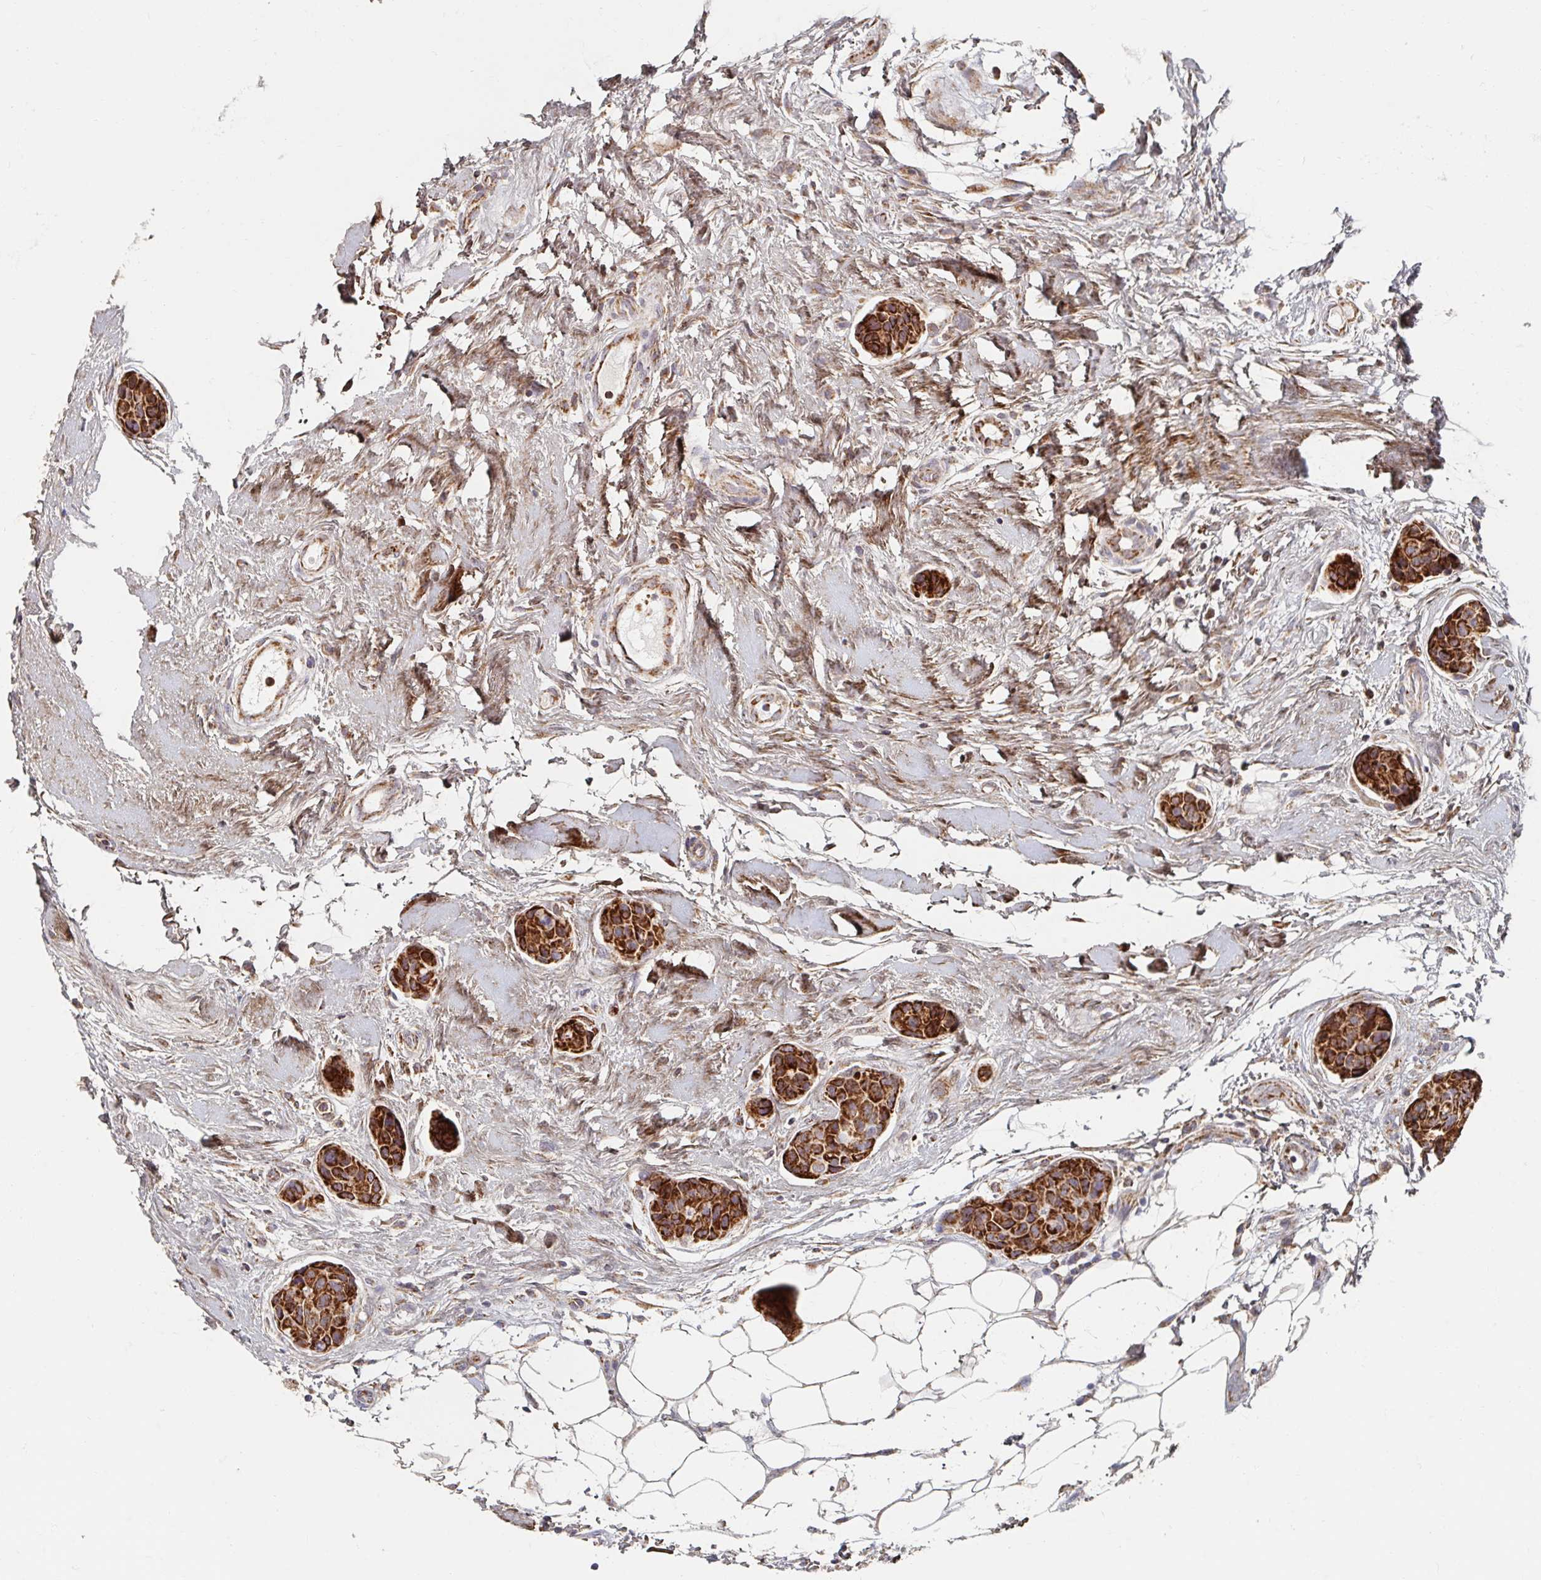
{"staining": {"intensity": "strong", "quantity": ">75%", "location": "cytoplasmic/membranous"}, "tissue": "breast cancer", "cell_type": "Tumor cells", "image_type": "cancer", "snomed": [{"axis": "morphology", "description": "Duct carcinoma"}, {"axis": "topography", "description": "Breast"}, {"axis": "topography", "description": "Lymph node"}], "caption": "Intraductal carcinoma (breast) stained with a brown dye shows strong cytoplasmic/membranous positive positivity in approximately >75% of tumor cells.", "gene": "MAVS", "patient": {"sex": "female", "age": 80}}